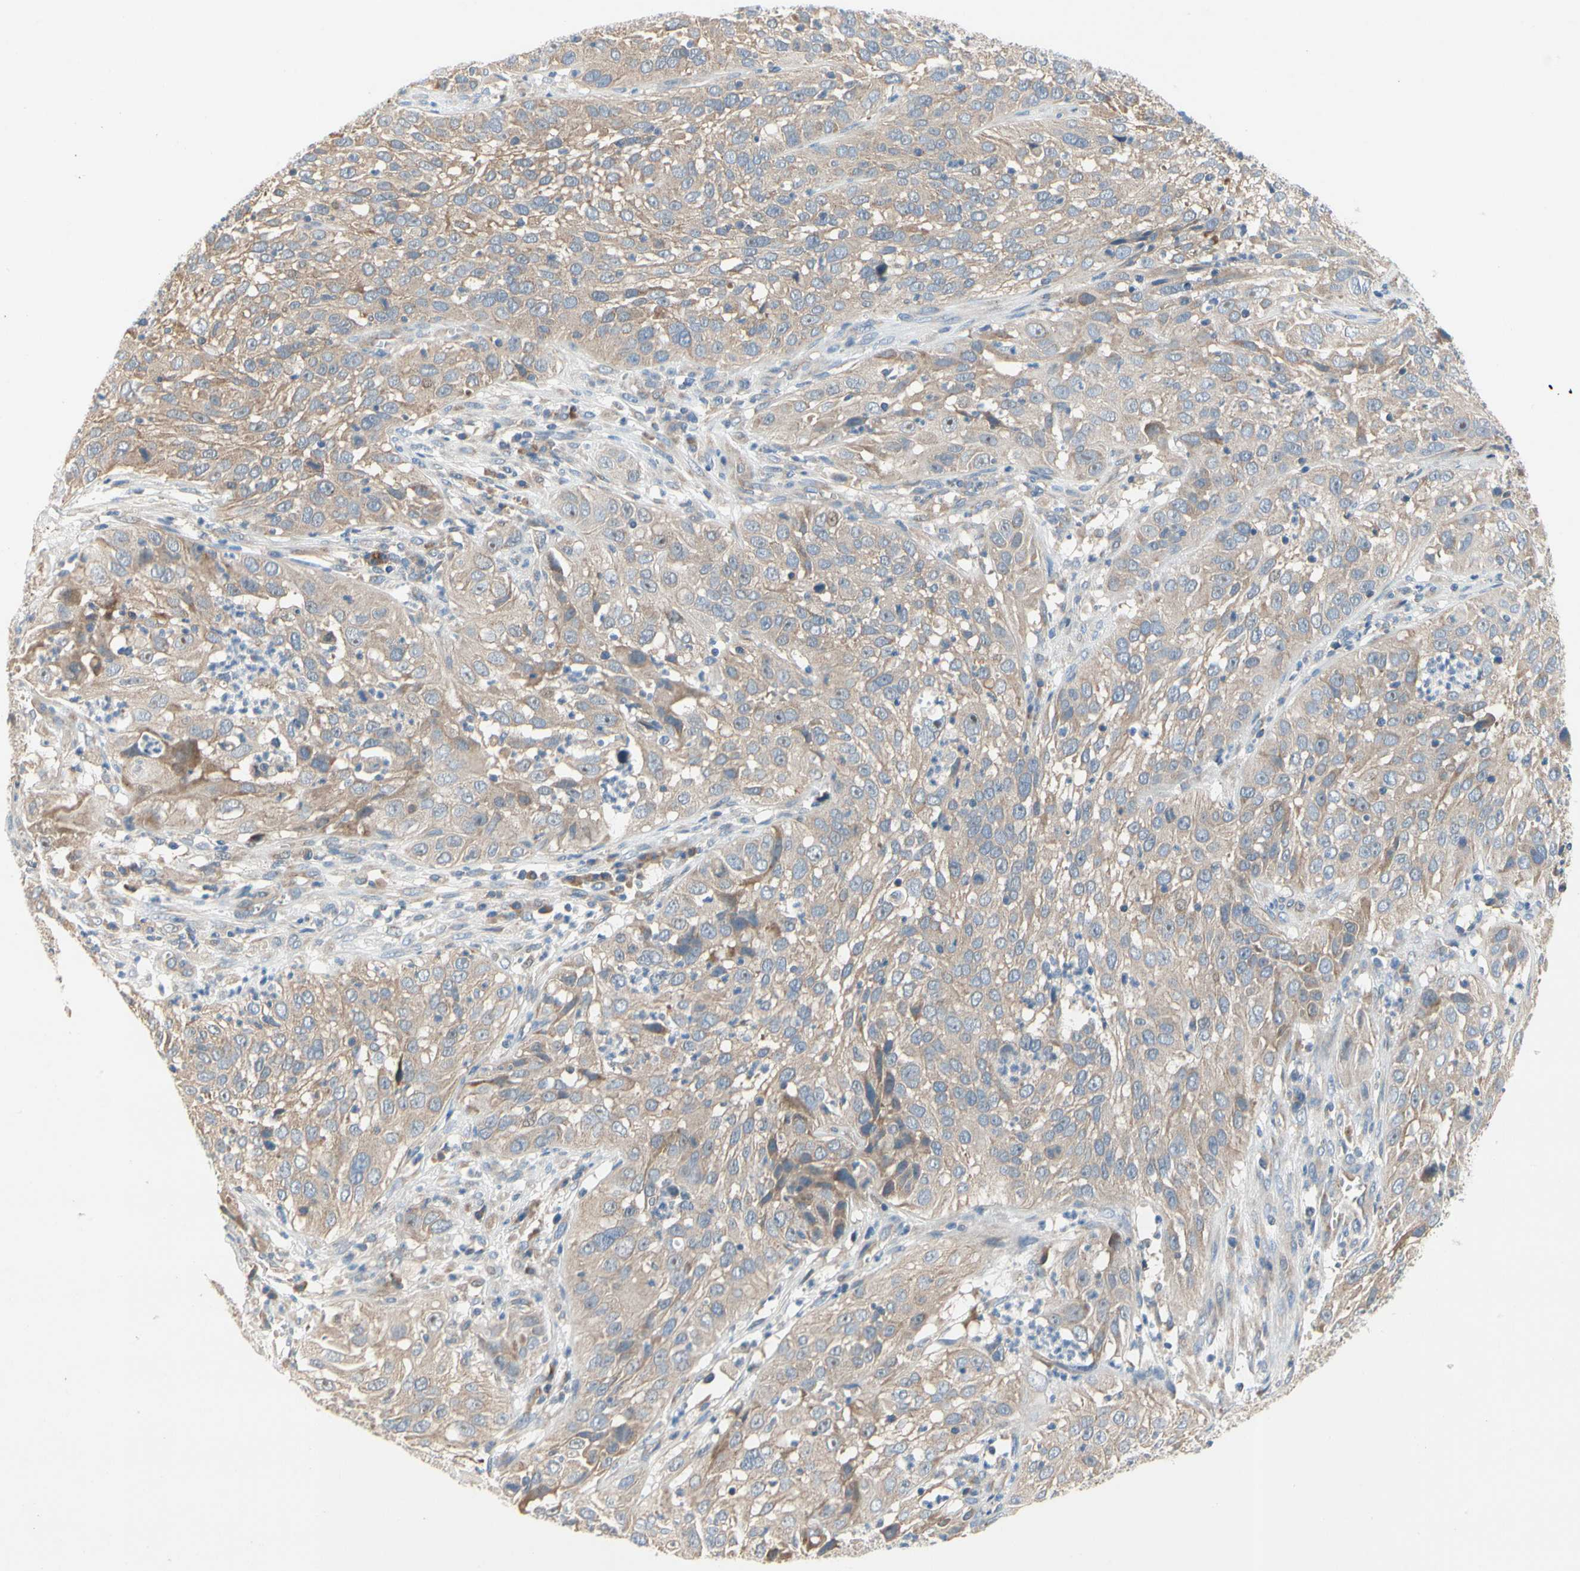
{"staining": {"intensity": "moderate", "quantity": ">75%", "location": "cytoplasmic/membranous"}, "tissue": "cervical cancer", "cell_type": "Tumor cells", "image_type": "cancer", "snomed": [{"axis": "morphology", "description": "Squamous cell carcinoma, NOS"}, {"axis": "topography", "description": "Cervix"}], "caption": "Brown immunohistochemical staining in cervical squamous cell carcinoma exhibits moderate cytoplasmic/membranous positivity in about >75% of tumor cells.", "gene": "KLHDC8B", "patient": {"sex": "female", "age": 32}}